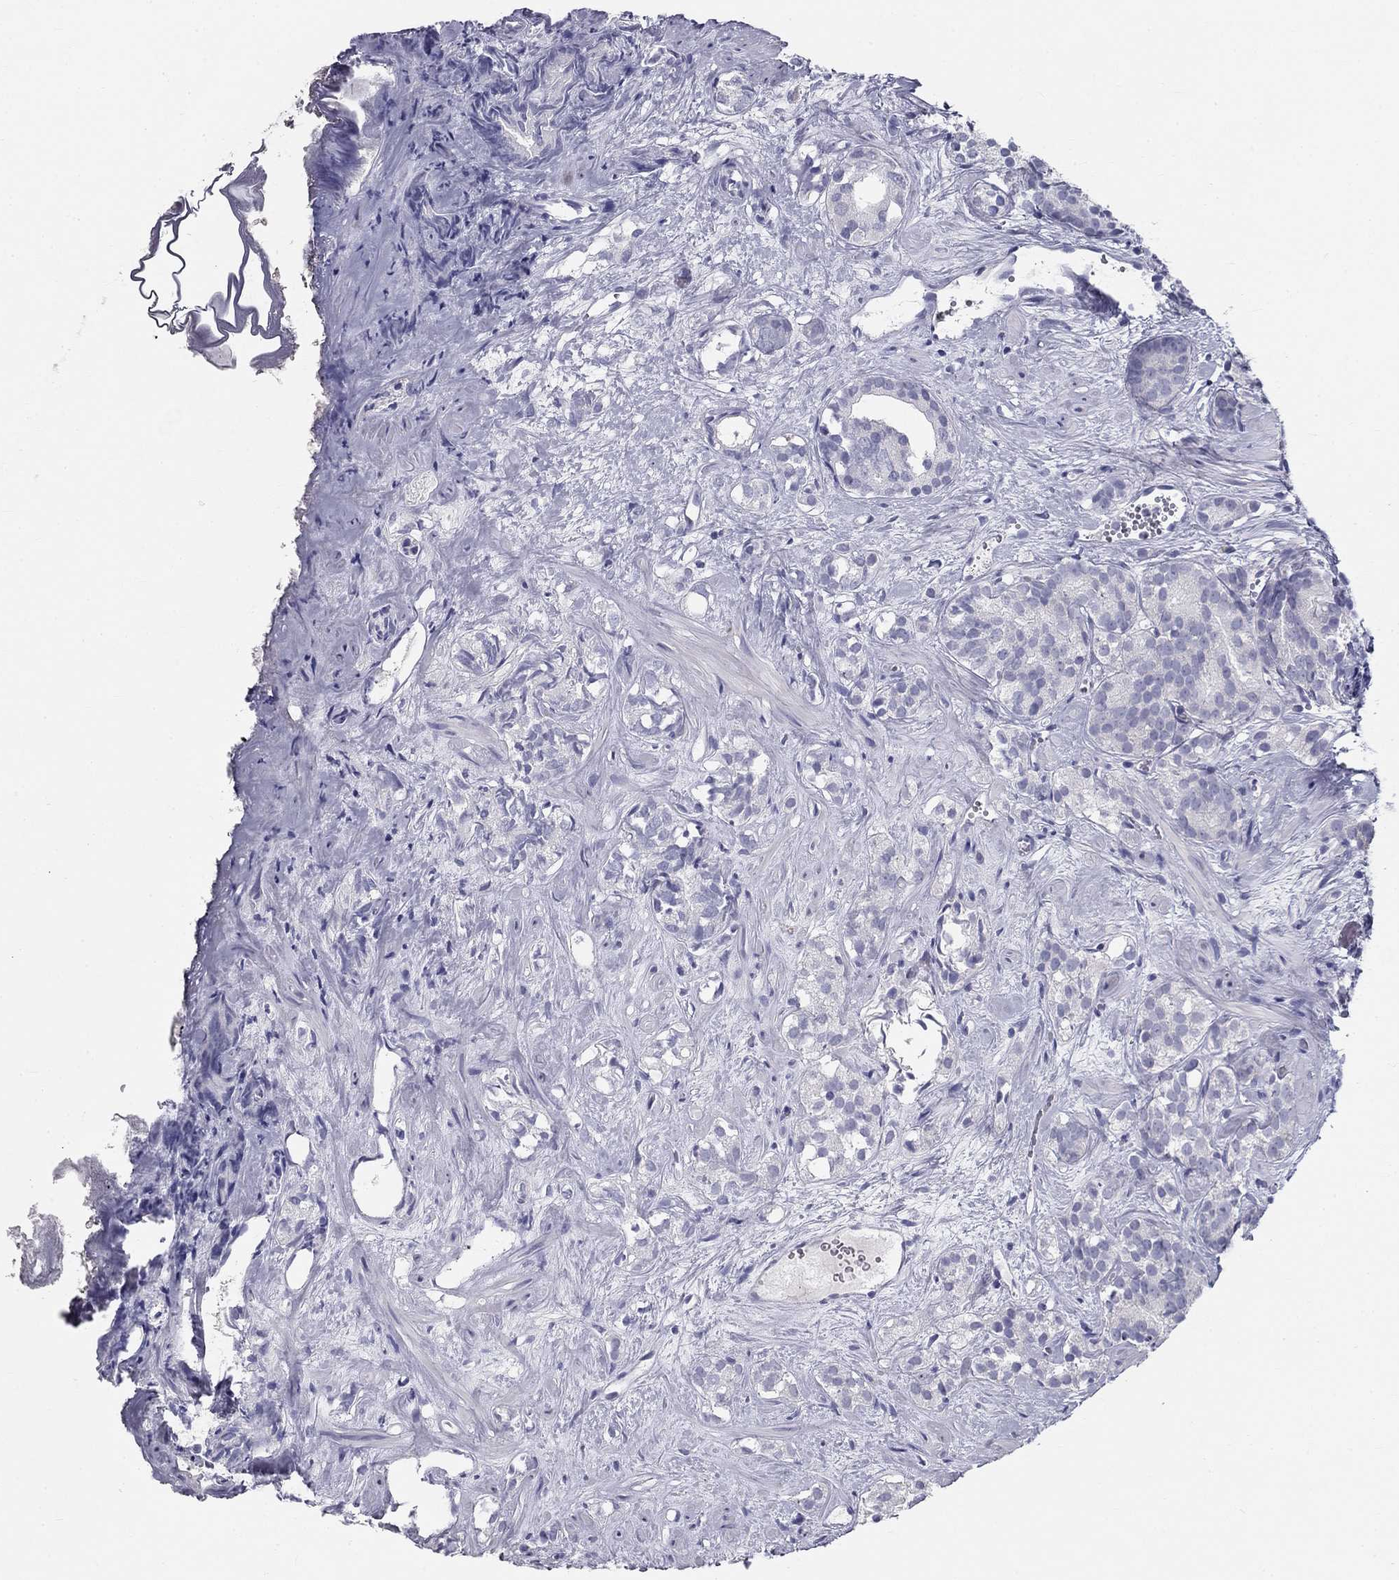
{"staining": {"intensity": "negative", "quantity": "none", "location": "none"}, "tissue": "prostate cancer", "cell_type": "Tumor cells", "image_type": "cancer", "snomed": [{"axis": "morphology", "description": "Adenocarcinoma, High grade"}, {"axis": "topography", "description": "Prostate"}], "caption": "A histopathology image of adenocarcinoma (high-grade) (prostate) stained for a protein shows no brown staining in tumor cells.", "gene": "GALNTL5", "patient": {"sex": "male", "age": 90}}